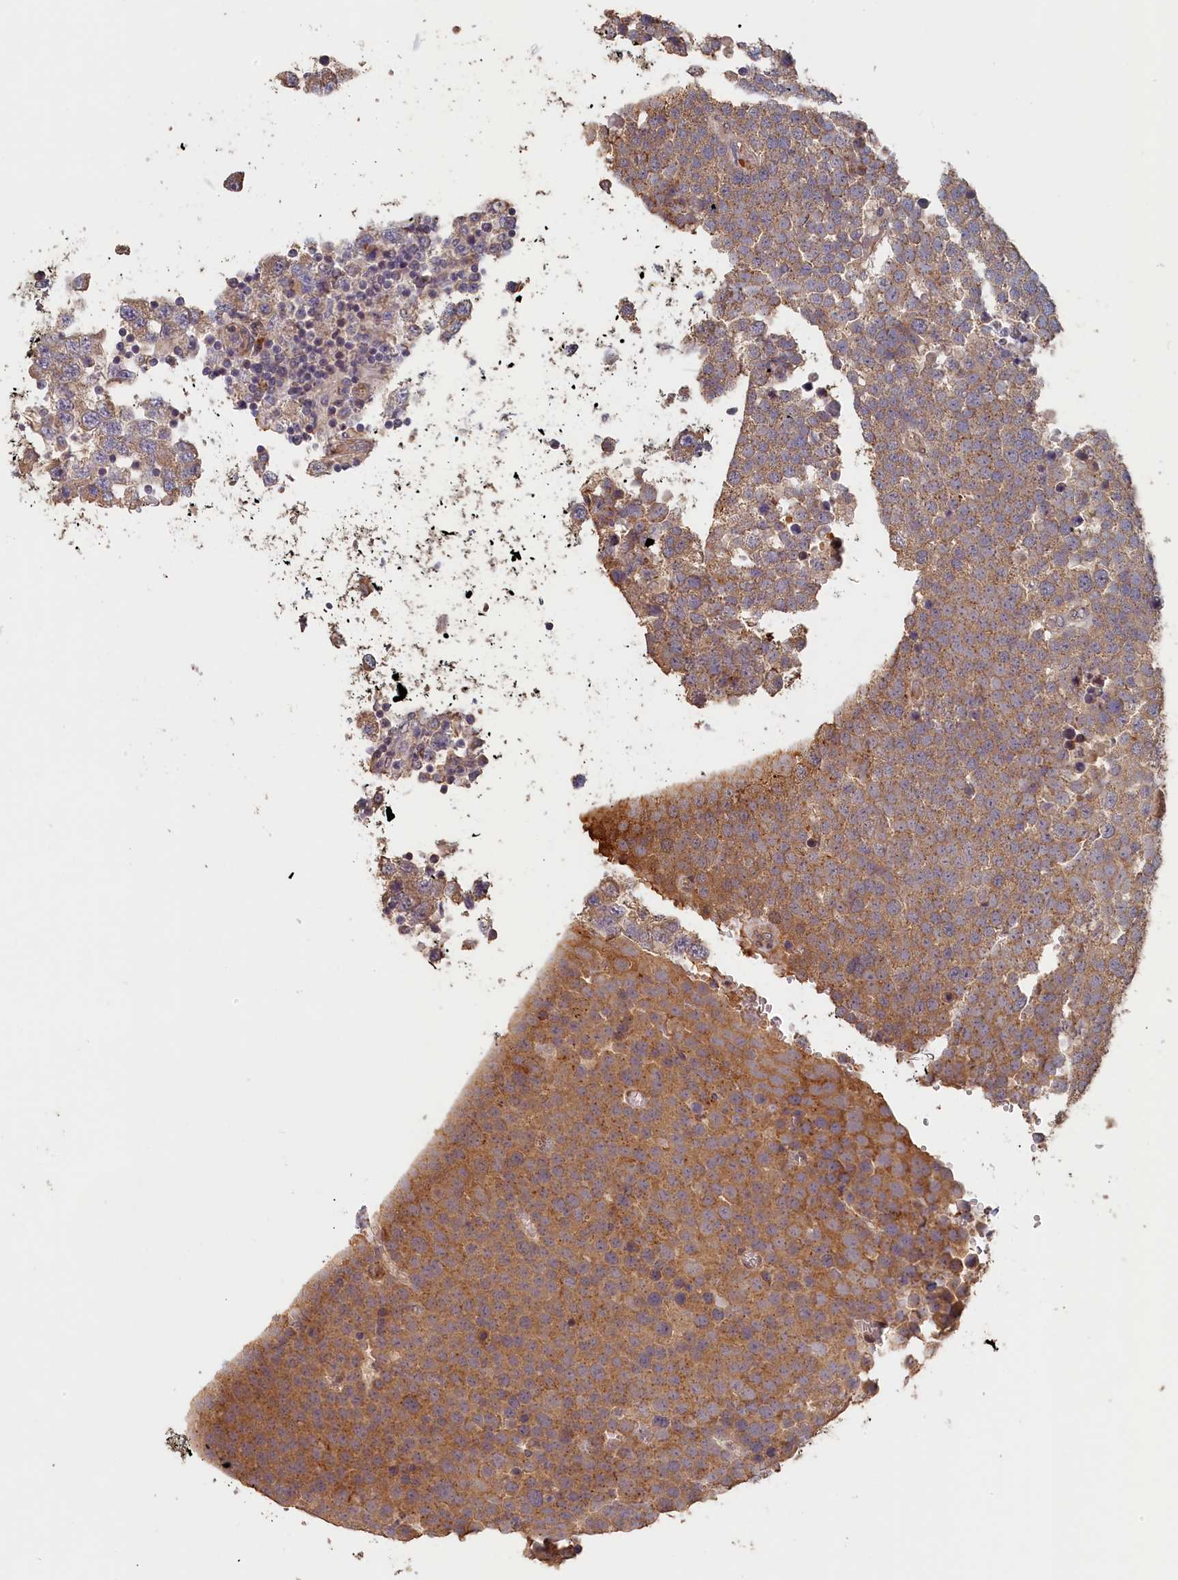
{"staining": {"intensity": "moderate", "quantity": ">75%", "location": "cytoplasmic/membranous"}, "tissue": "testis cancer", "cell_type": "Tumor cells", "image_type": "cancer", "snomed": [{"axis": "morphology", "description": "Seminoma, NOS"}, {"axis": "topography", "description": "Testis"}], "caption": "Immunohistochemical staining of seminoma (testis) reveals medium levels of moderate cytoplasmic/membranous protein staining in approximately >75% of tumor cells. (Stains: DAB in brown, nuclei in blue, Microscopy: brightfield microscopy at high magnification).", "gene": "STX16", "patient": {"sex": "male", "age": 71}}